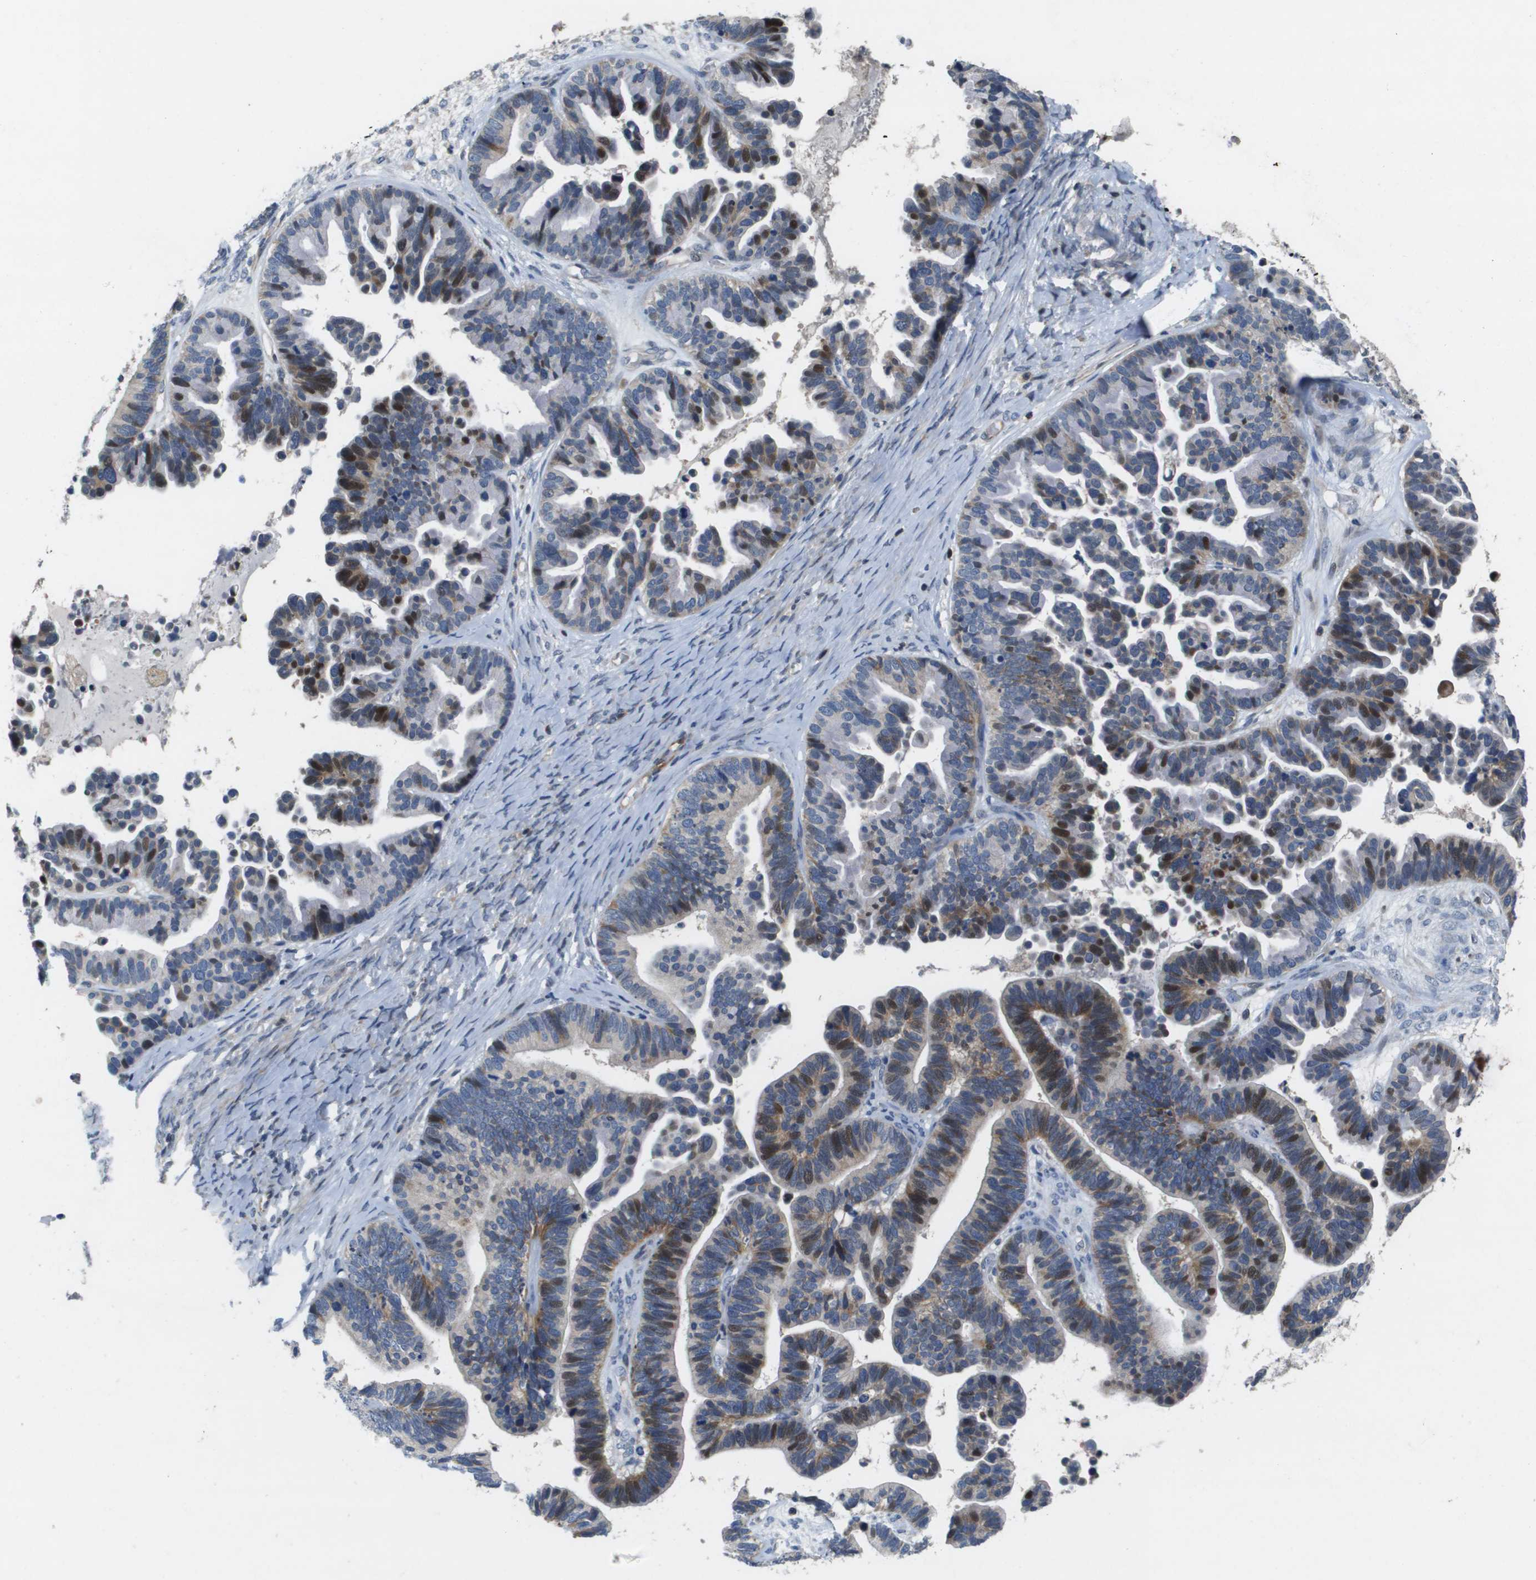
{"staining": {"intensity": "strong", "quantity": "<25%", "location": "cytoplasmic/membranous,nuclear"}, "tissue": "ovarian cancer", "cell_type": "Tumor cells", "image_type": "cancer", "snomed": [{"axis": "morphology", "description": "Cystadenocarcinoma, serous, NOS"}, {"axis": "topography", "description": "Ovary"}], "caption": "Protein positivity by IHC reveals strong cytoplasmic/membranous and nuclear staining in approximately <25% of tumor cells in ovarian cancer.", "gene": "SCN4B", "patient": {"sex": "female", "age": 56}}